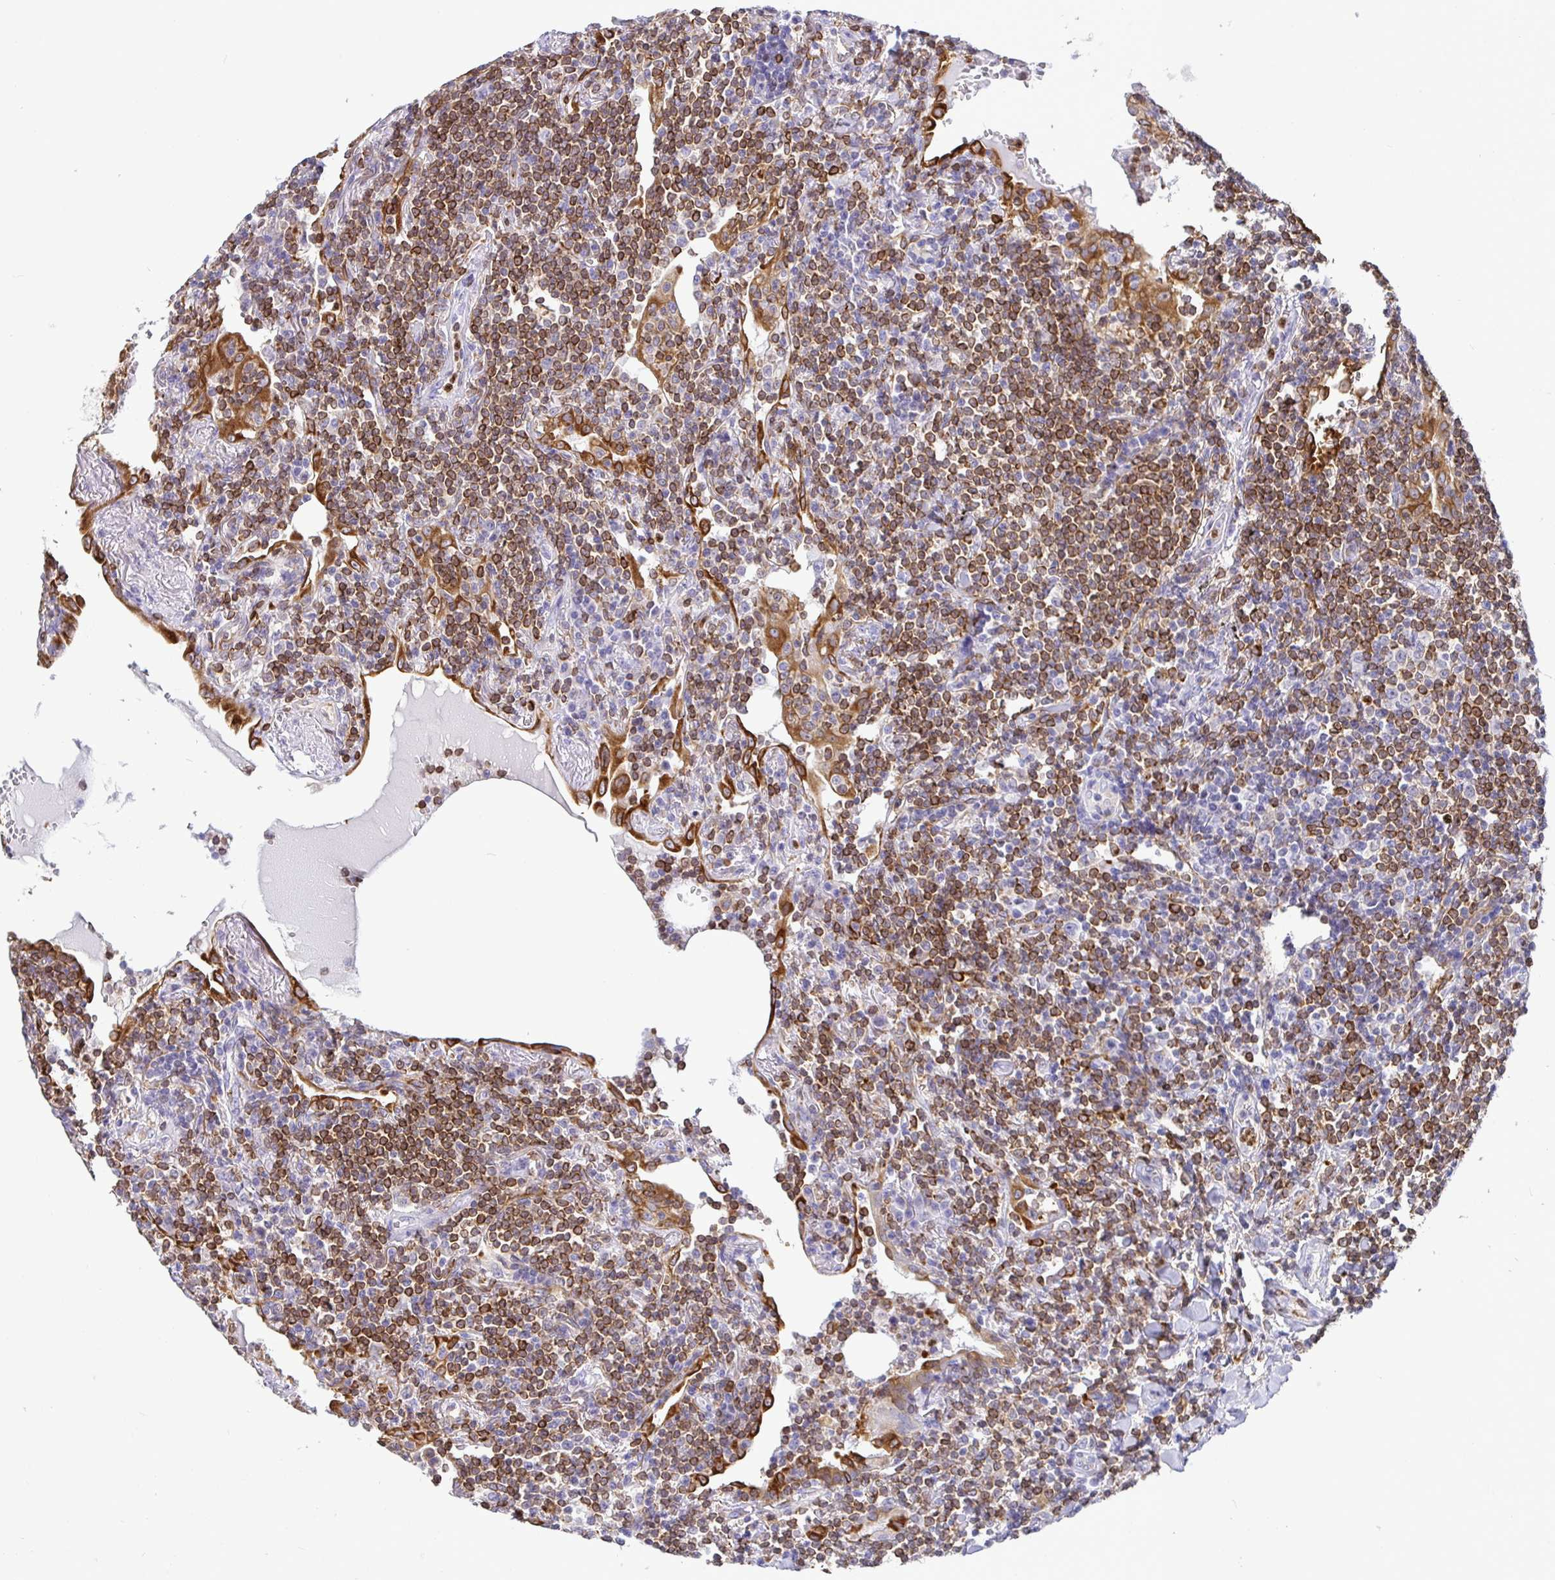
{"staining": {"intensity": "moderate", "quantity": ">75%", "location": "cytoplasmic/membranous"}, "tissue": "lymphoma", "cell_type": "Tumor cells", "image_type": "cancer", "snomed": [{"axis": "morphology", "description": "Malignant lymphoma, non-Hodgkin's type, Low grade"}, {"axis": "topography", "description": "Lung"}], "caption": "The immunohistochemical stain shows moderate cytoplasmic/membranous expression in tumor cells of lymphoma tissue. (Stains: DAB (3,3'-diaminobenzidine) in brown, nuclei in blue, Microscopy: brightfield microscopy at high magnification).", "gene": "TP53I11", "patient": {"sex": "female", "age": 71}}